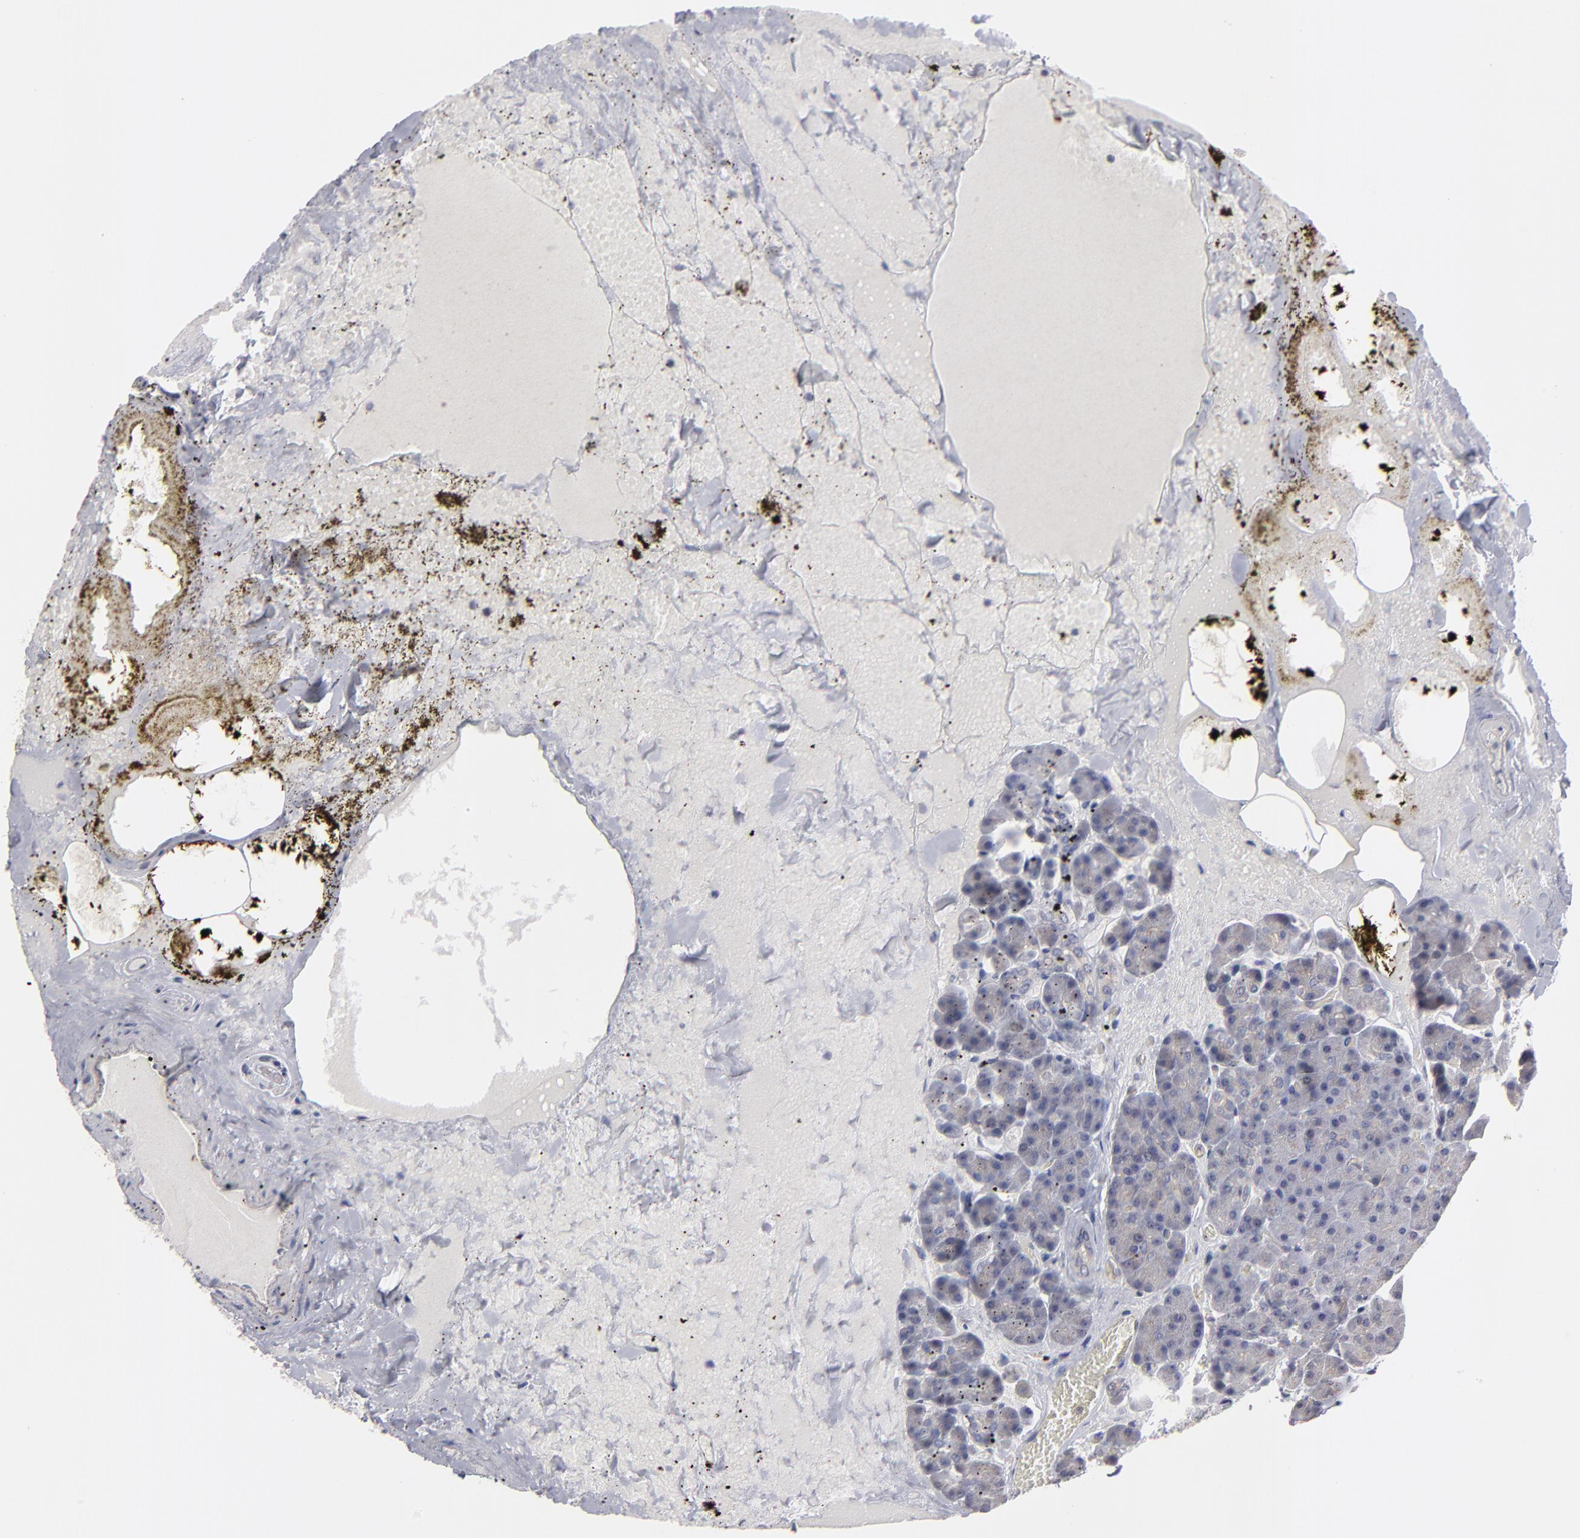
{"staining": {"intensity": "weak", "quantity": ">75%", "location": "cytoplasmic/membranous"}, "tissue": "pancreas", "cell_type": "Exocrine glandular cells", "image_type": "normal", "snomed": [{"axis": "morphology", "description": "Normal tissue, NOS"}, {"axis": "topography", "description": "Pancreas"}], "caption": "High-power microscopy captured an IHC image of normal pancreas, revealing weak cytoplasmic/membranous staining in approximately >75% of exocrine glandular cells.", "gene": "CEP97", "patient": {"sex": "female", "age": 35}}